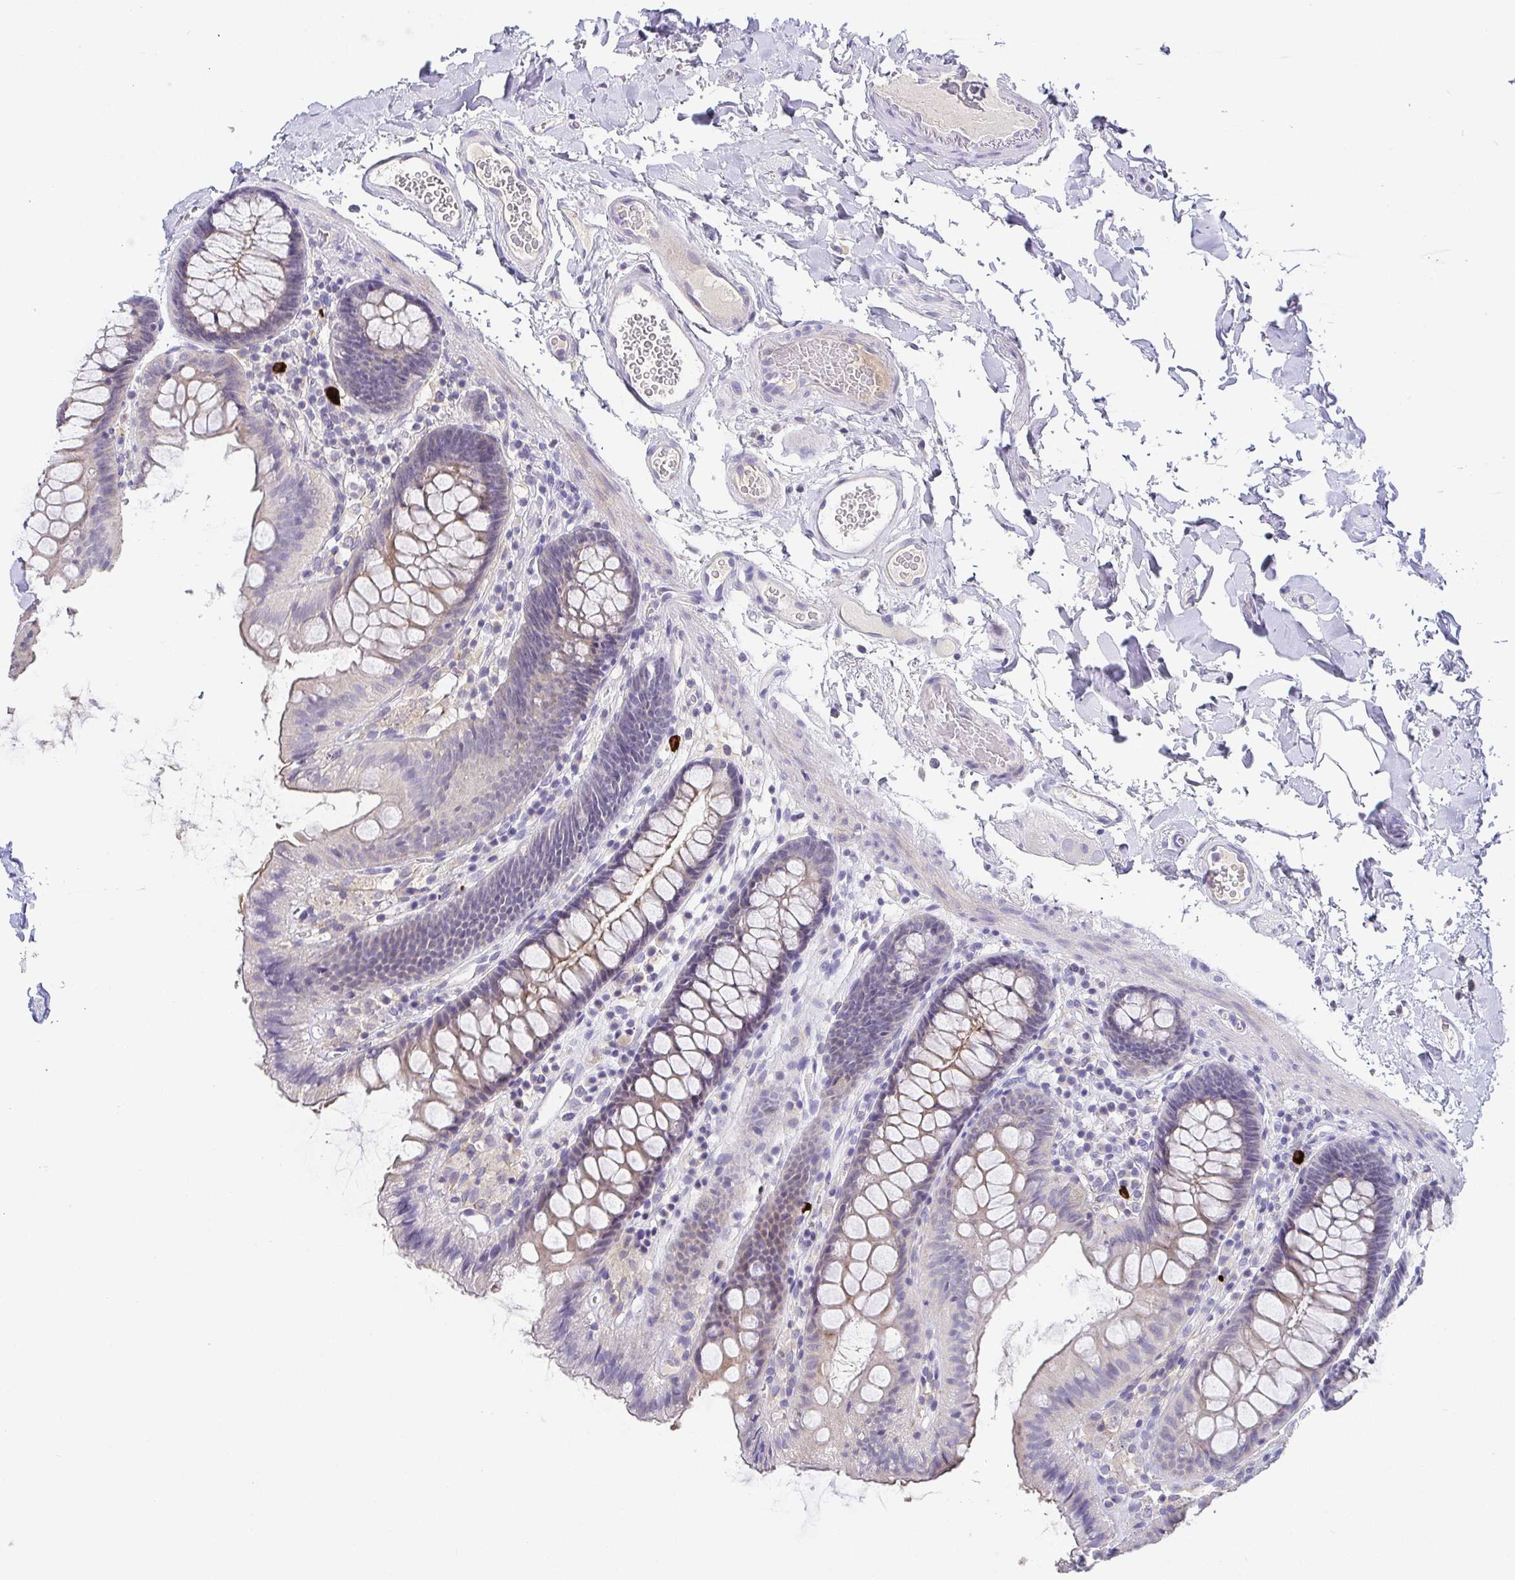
{"staining": {"intensity": "negative", "quantity": "none", "location": "none"}, "tissue": "colon", "cell_type": "Endothelial cells", "image_type": "normal", "snomed": [{"axis": "morphology", "description": "Normal tissue, NOS"}, {"axis": "topography", "description": "Colon"}], "caption": "This is an IHC photomicrograph of benign colon. There is no staining in endothelial cells.", "gene": "RNASE7", "patient": {"sex": "male", "age": 84}}